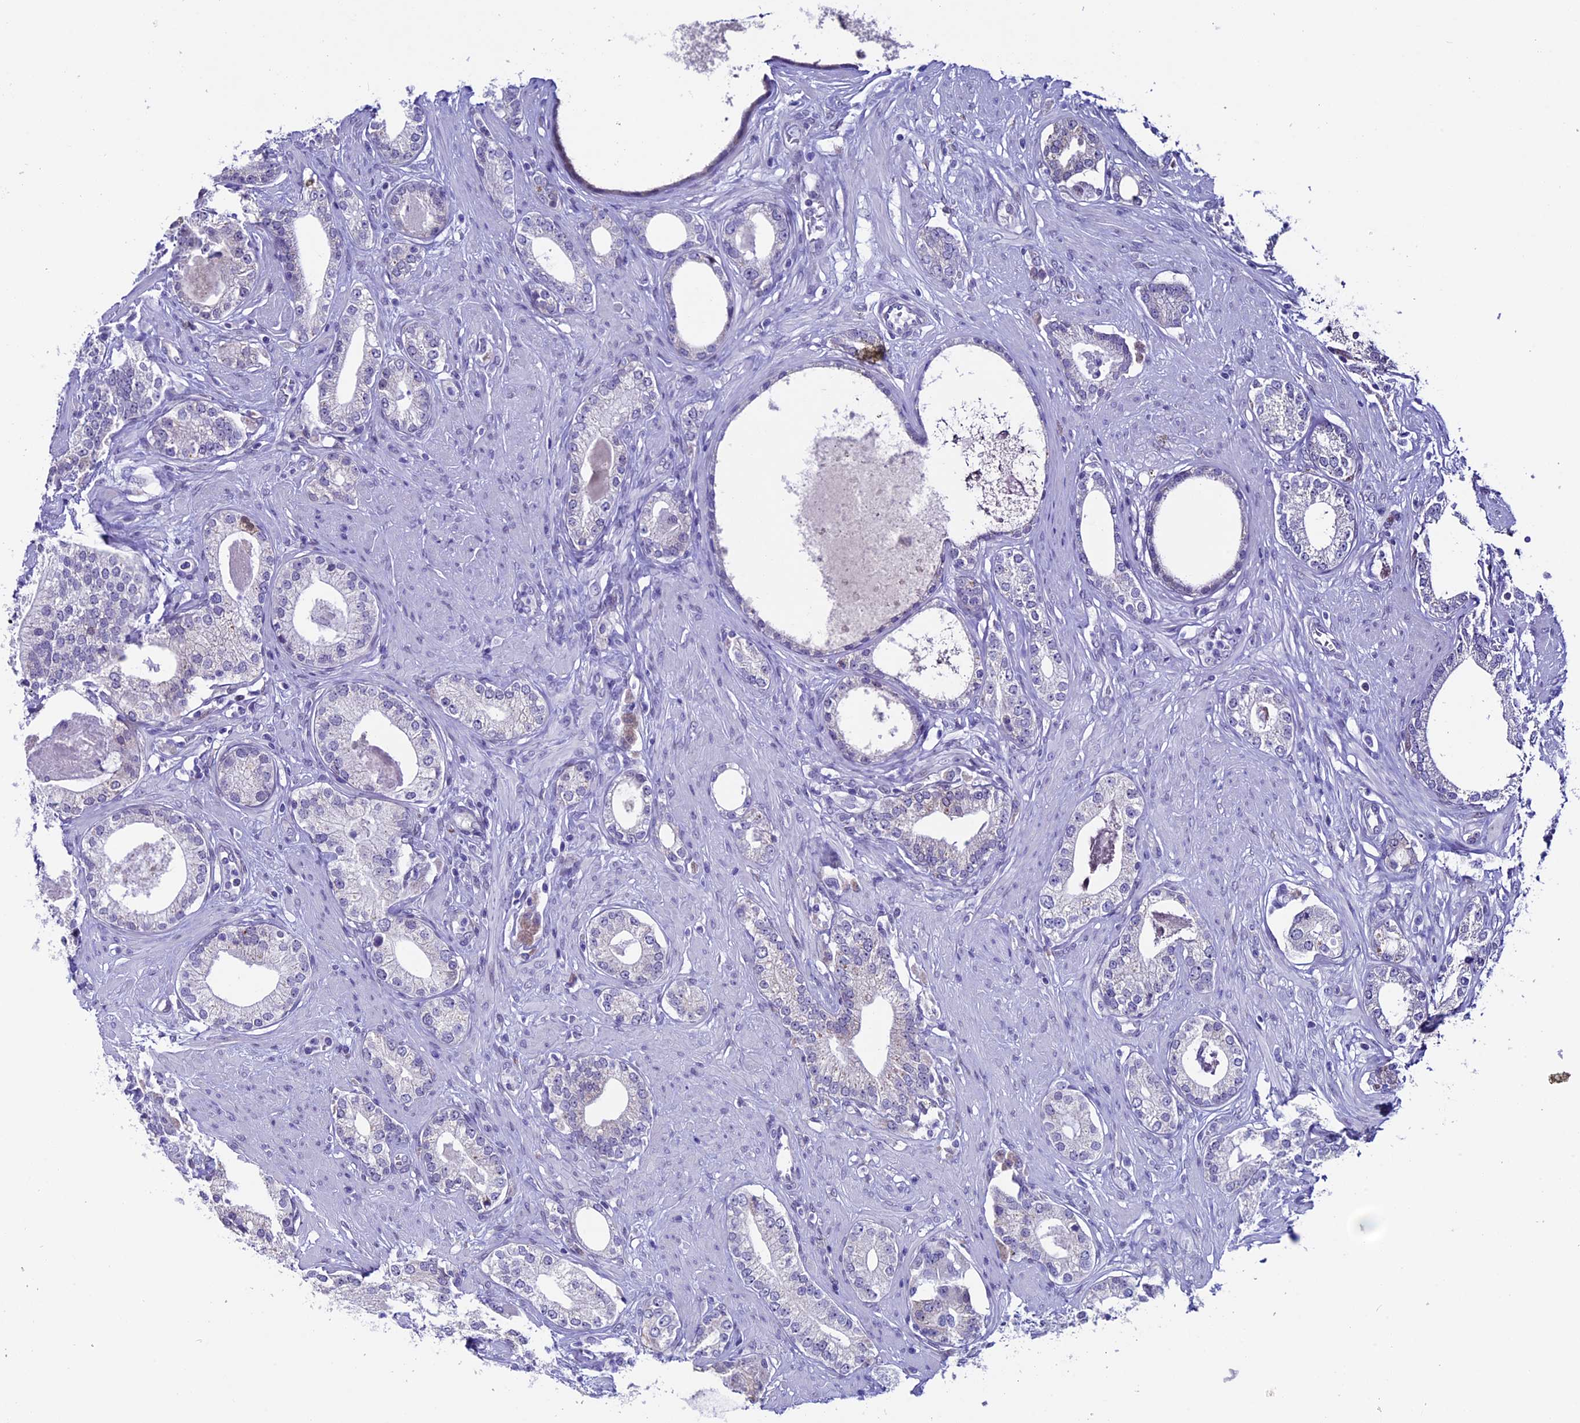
{"staining": {"intensity": "negative", "quantity": "none", "location": "none"}, "tissue": "prostate cancer", "cell_type": "Tumor cells", "image_type": "cancer", "snomed": [{"axis": "morphology", "description": "Adenocarcinoma, High grade"}, {"axis": "topography", "description": "Prostate"}], "caption": "The photomicrograph shows no staining of tumor cells in high-grade adenocarcinoma (prostate).", "gene": "TMEM171", "patient": {"sex": "male", "age": 63}}